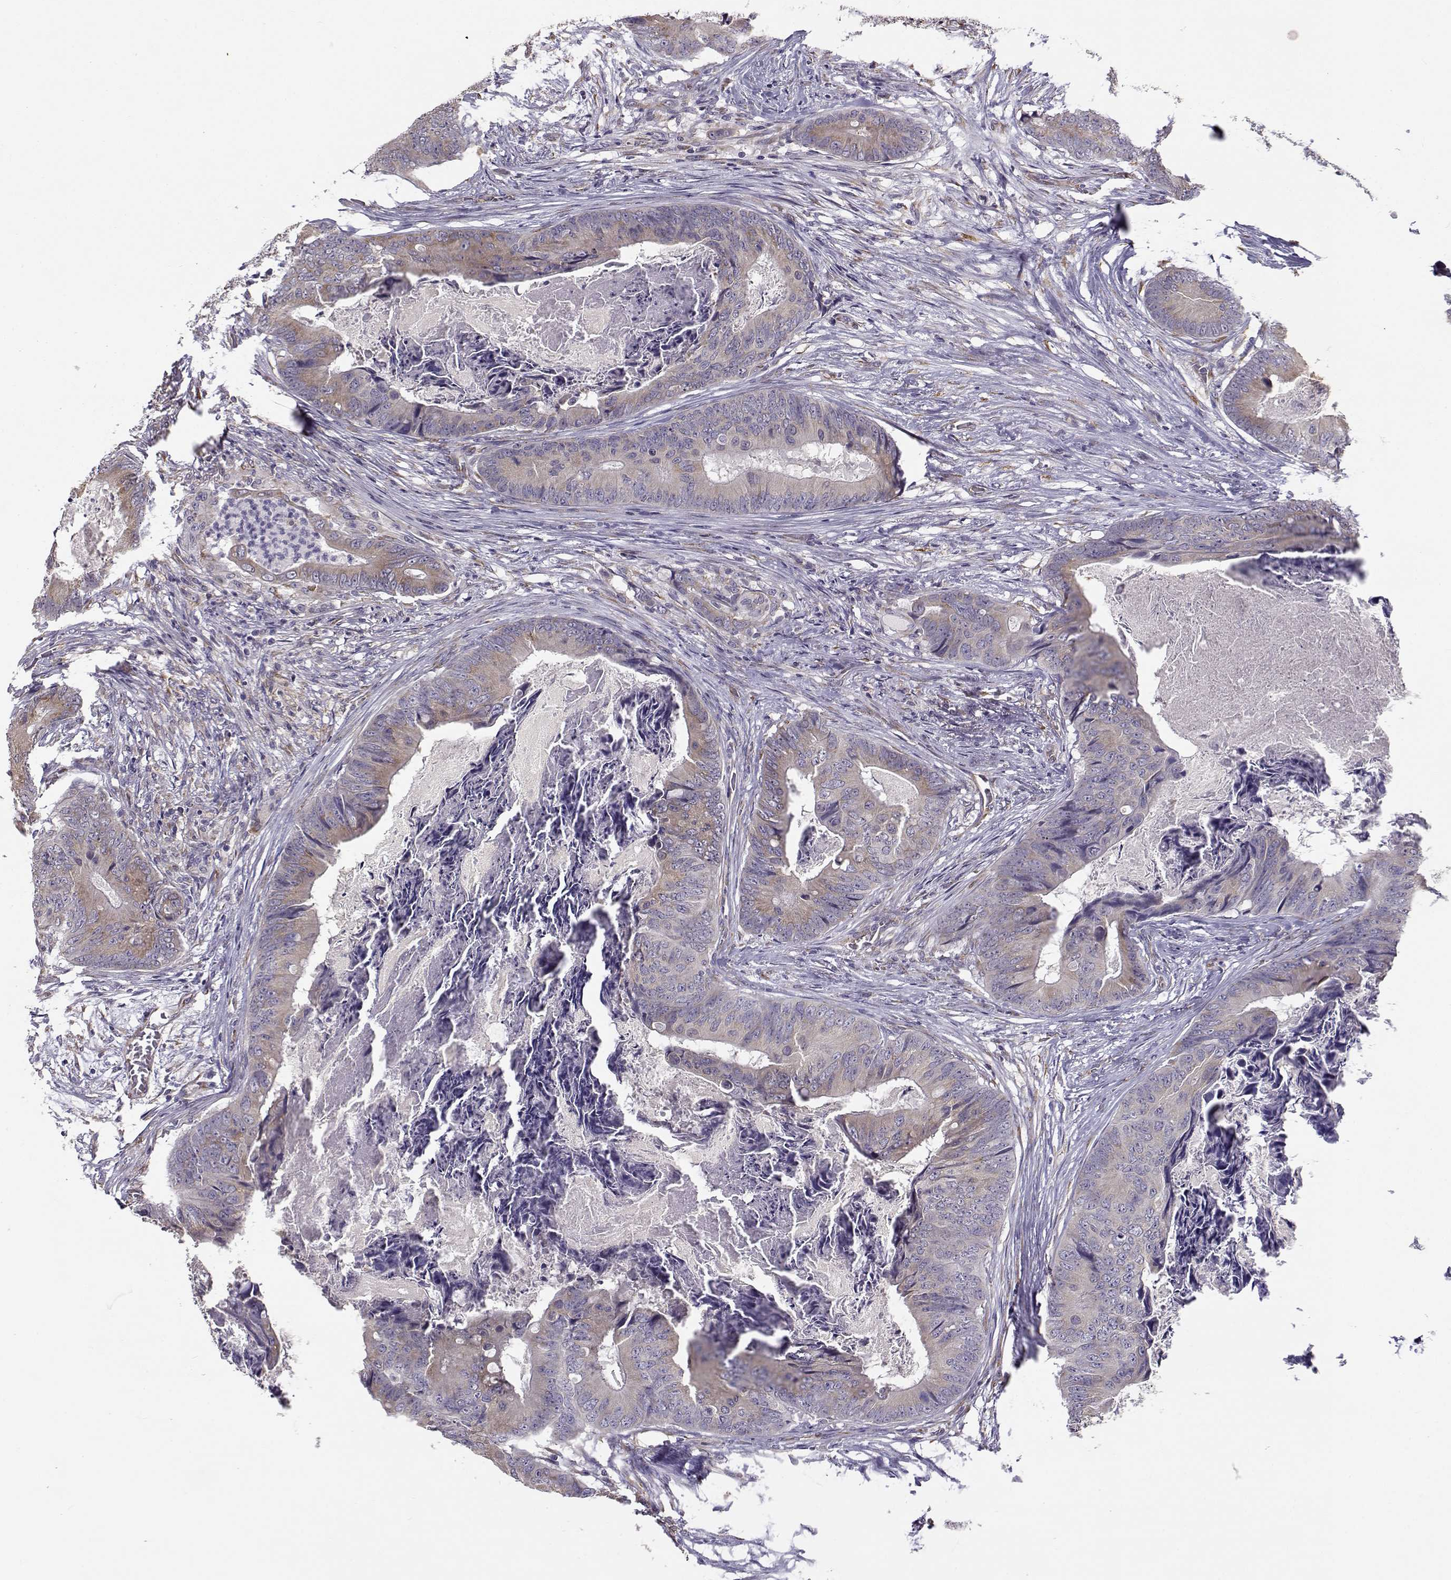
{"staining": {"intensity": "weak", "quantity": ">75%", "location": "cytoplasmic/membranous"}, "tissue": "colorectal cancer", "cell_type": "Tumor cells", "image_type": "cancer", "snomed": [{"axis": "morphology", "description": "Adenocarcinoma, NOS"}, {"axis": "topography", "description": "Colon"}], "caption": "Colorectal cancer (adenocarcinoma) stained with a brown dye reveals weak cytoplasmic/membranous positive positivity in approximately >75% of tumor cells.", "gene": "BEND6", "patient": {"sex": "male", "age": 84}}